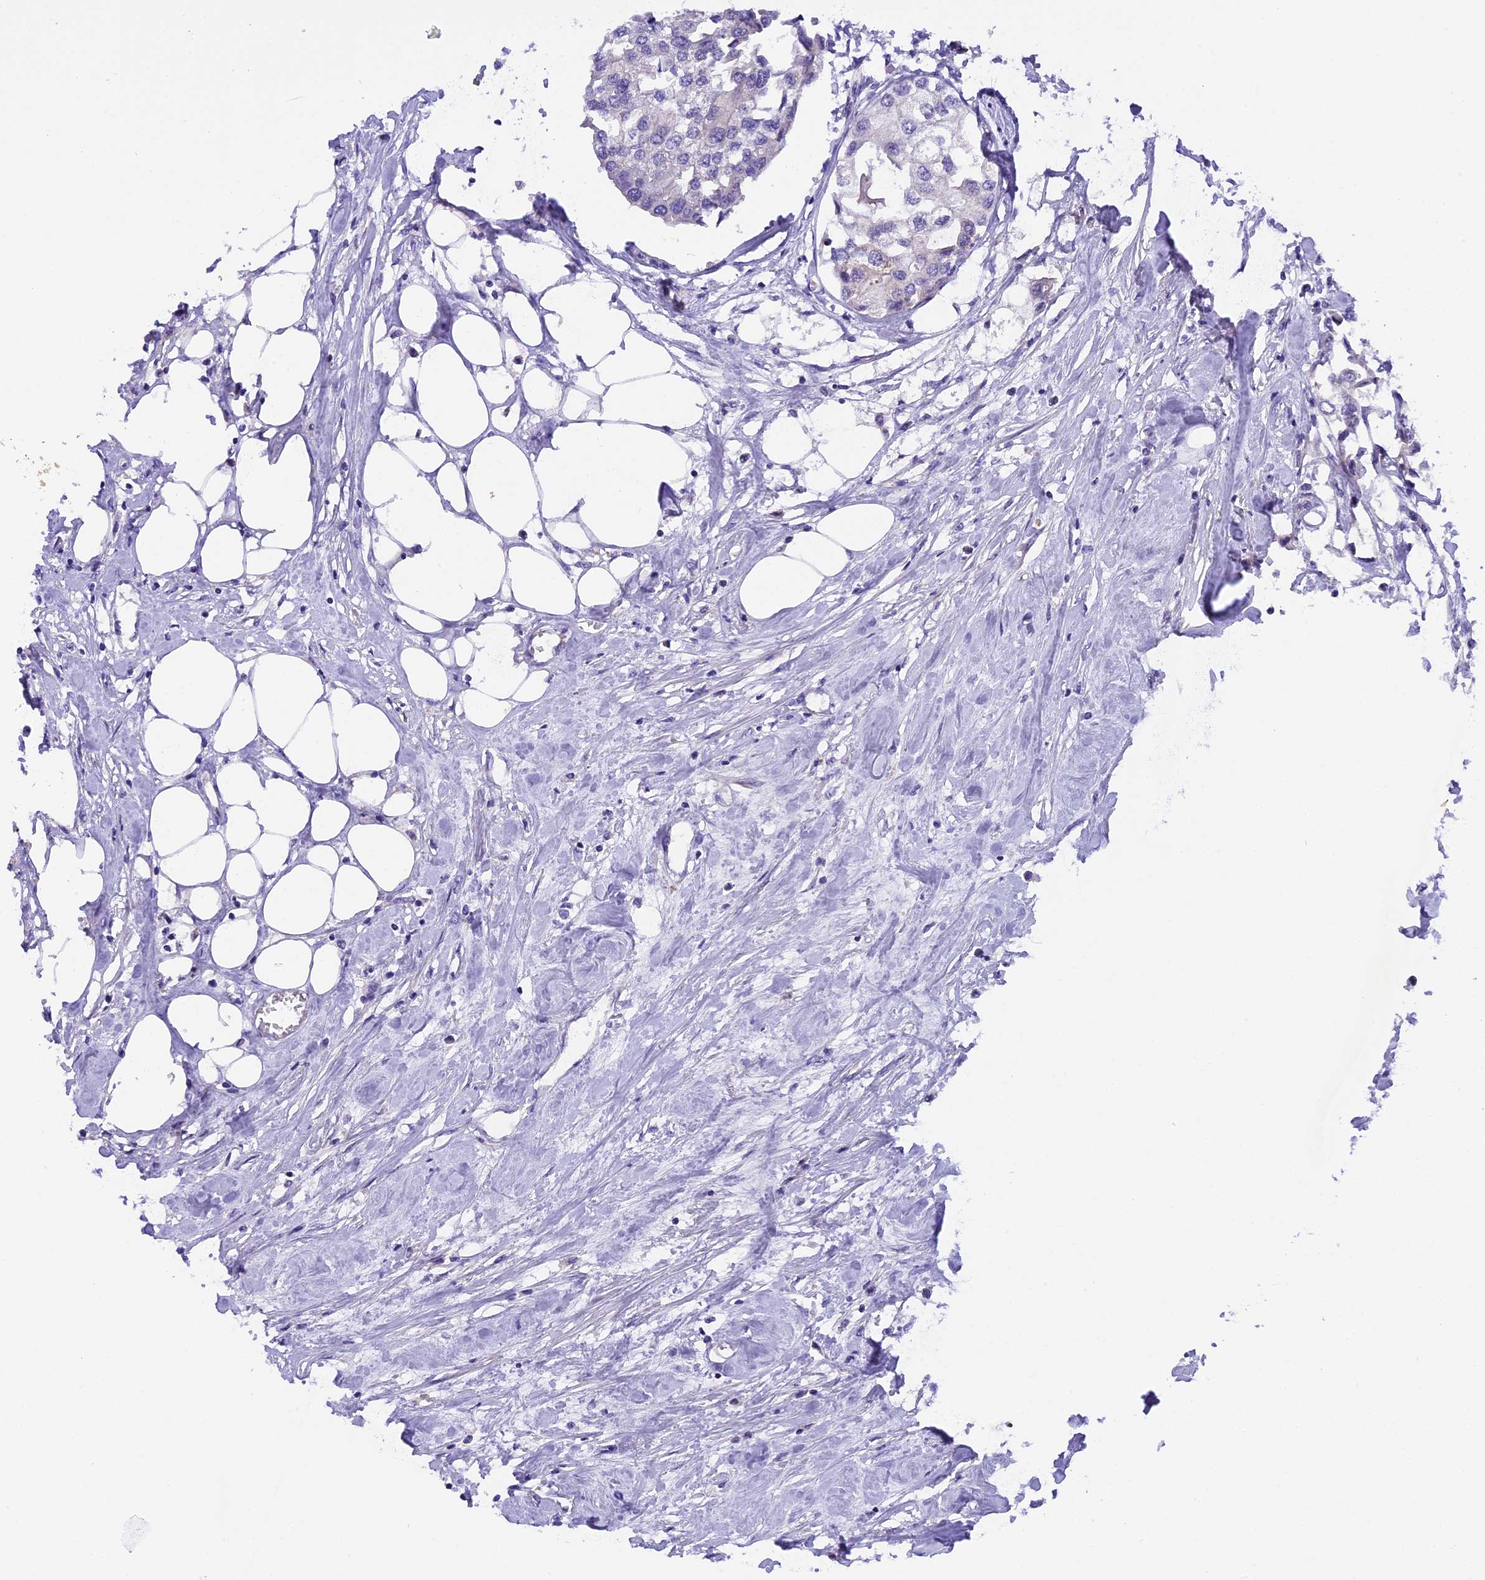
{"staining": {"intensity": "negative", "quantity": "none", "location": "none"}, "tissue": "urothelial cancer", "cell_type": "Tumor cells", "image_type": "cancer", "snomed": [{"axis": "morphology", "description": "Urothelial carcinoma, High grade"}, {"axis": "topography", "description": "Urinary bladder"}], "caption": "High-grade urothelial carcinoma stained for a protein using IHC exhibits no expression tumor cells.", "gene": "CCDC32", "patient": {"sex": "male", "age": 64}}